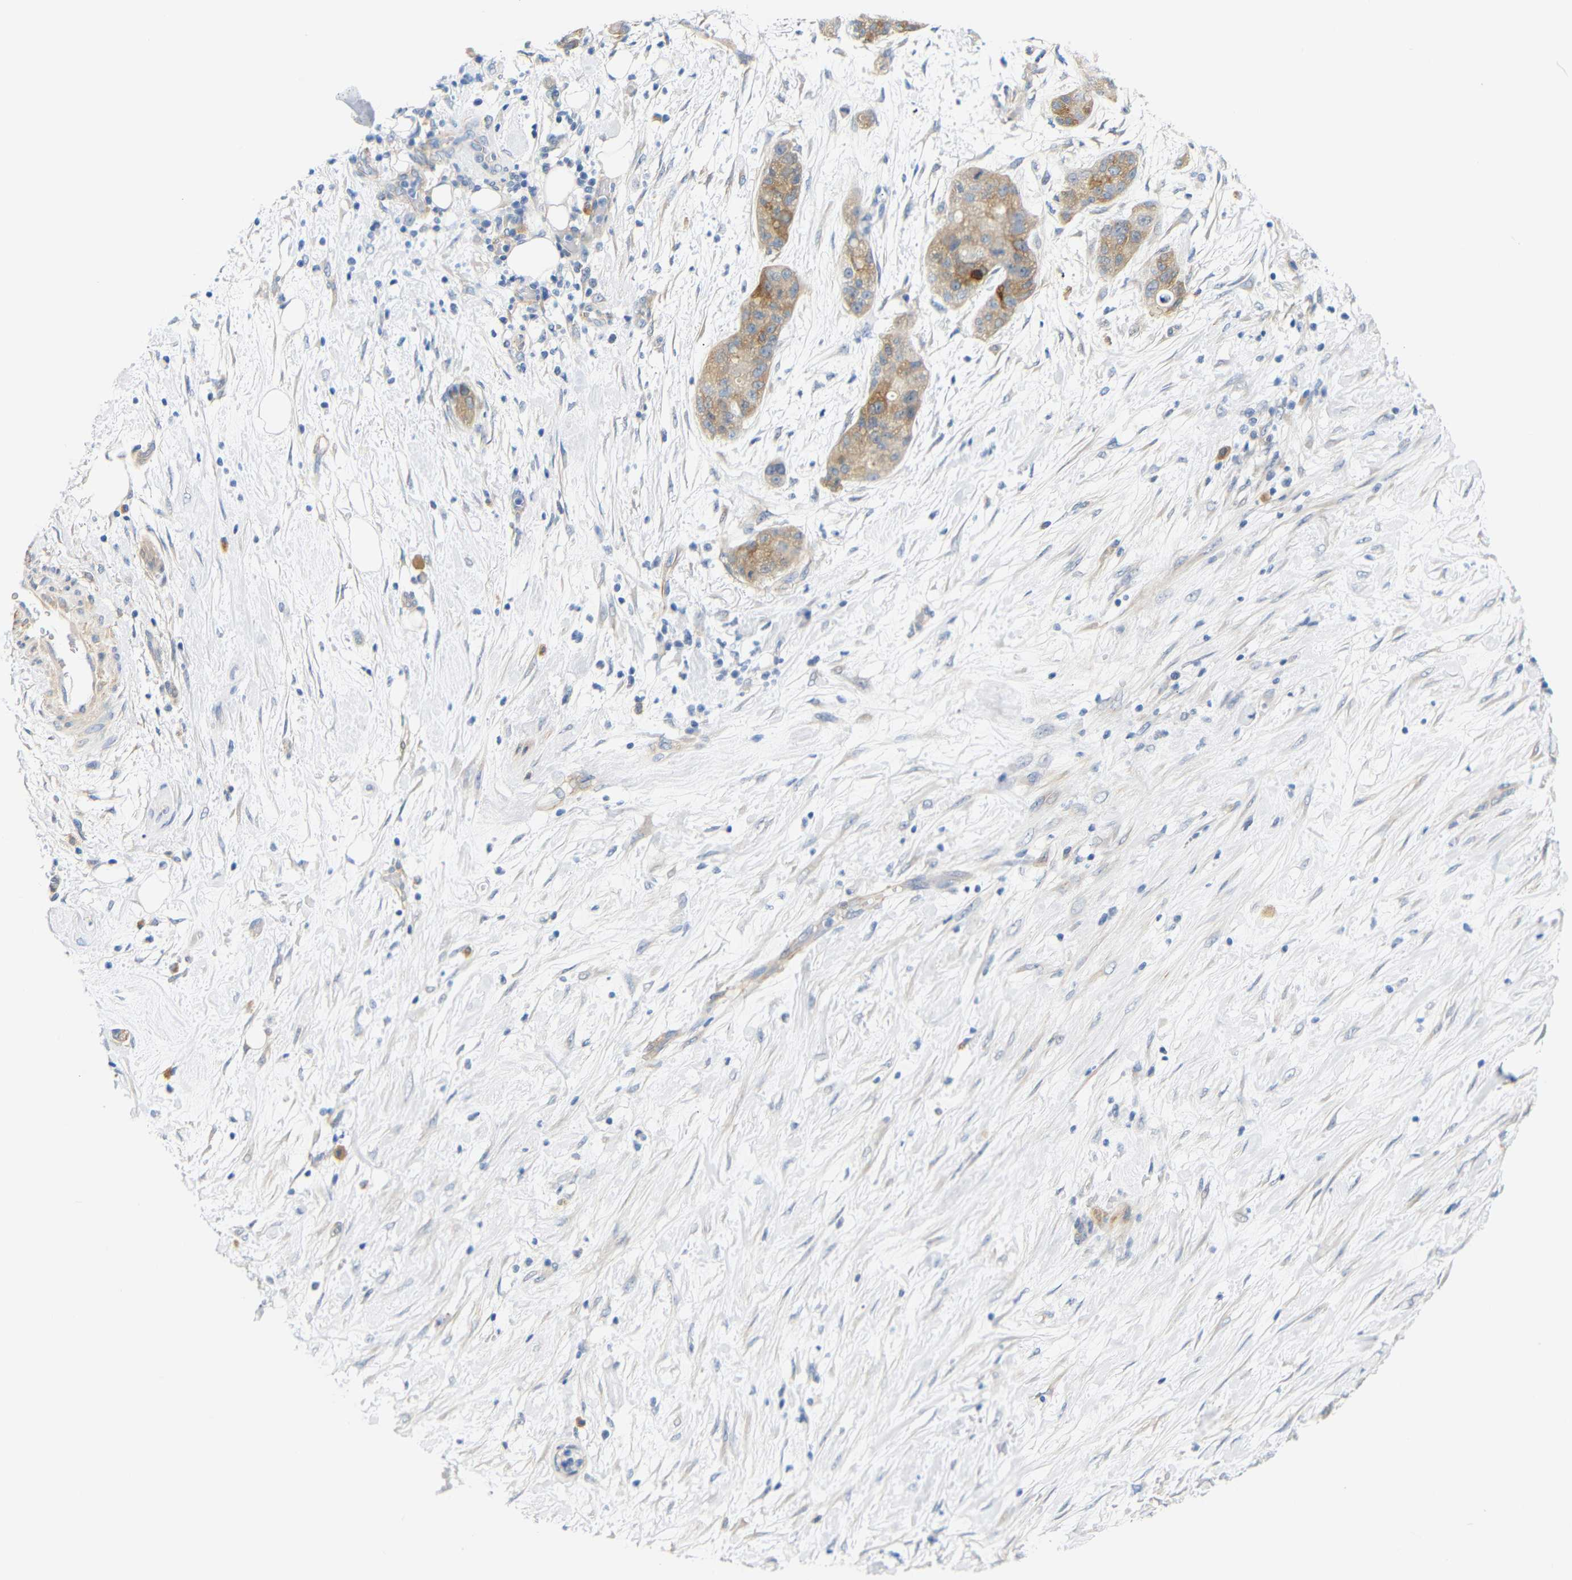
{"staining": {"intensity": "moderate", "quantity": ">75%", "location": "cytoplasmic/membranous"}, "tissue": "pancreatic cancer", "cell_type": "Tumor cells", "image_type": "cancer", "snomed": [{"axis": "morphology", "description": "Adenocarcinoma, NOS"}, {"axis": "topography", "description": "Pancreas"}], "caption": "Brown immunohistochemical staining in human adenocarcinoma (pancreatic) reveals moderate cytoplasmic/membranous positivity in approximately >75% of tumor cells. Nuclei are stained in blue.", "gene": "STMN3", "patient": {"sex": "female", "age": 78}}